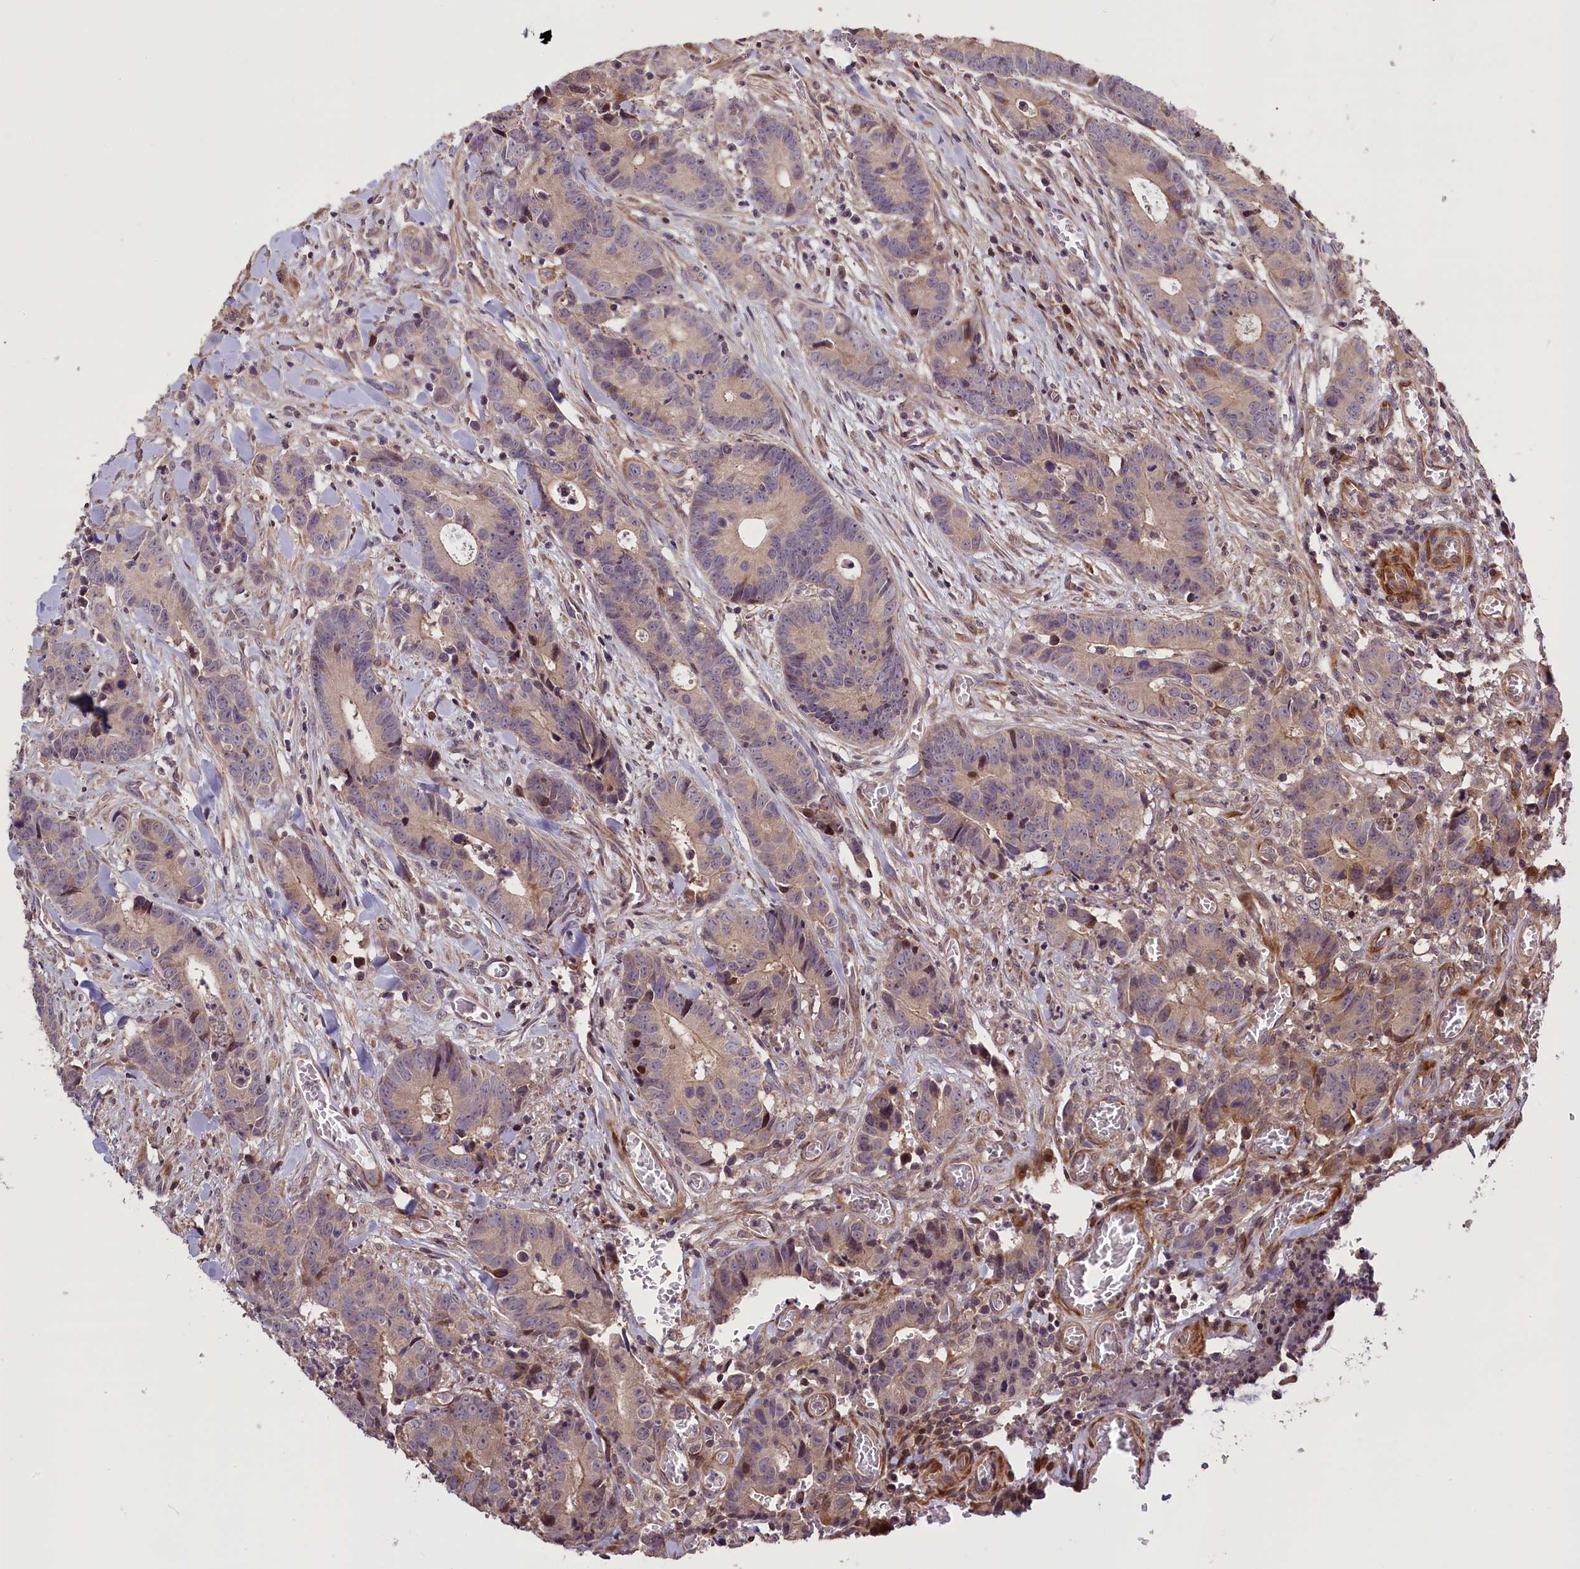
{"staining": {"intensity": "weak", "quantity": "25%-75%", "location": "cytoplasmic/membranous"}, "tissue": "colorectal cancer", "cell_type": "Tumor cells", "image_type": "cancer", "snomed": [{"axis": "morphology", "description": "Adenocarcinoma, NOS"}, {"axis": "topography", "description": "Colon"}], "caption": "Immunohistochemical staining of adenocarcinoma (colorectal) displays low levels of weak cytoplasmic/membranous protein staining in approximately 25%-75% of tumor cells.", "gene": "DNAJB9", "patient": {"sex": "female", "age": 57}}